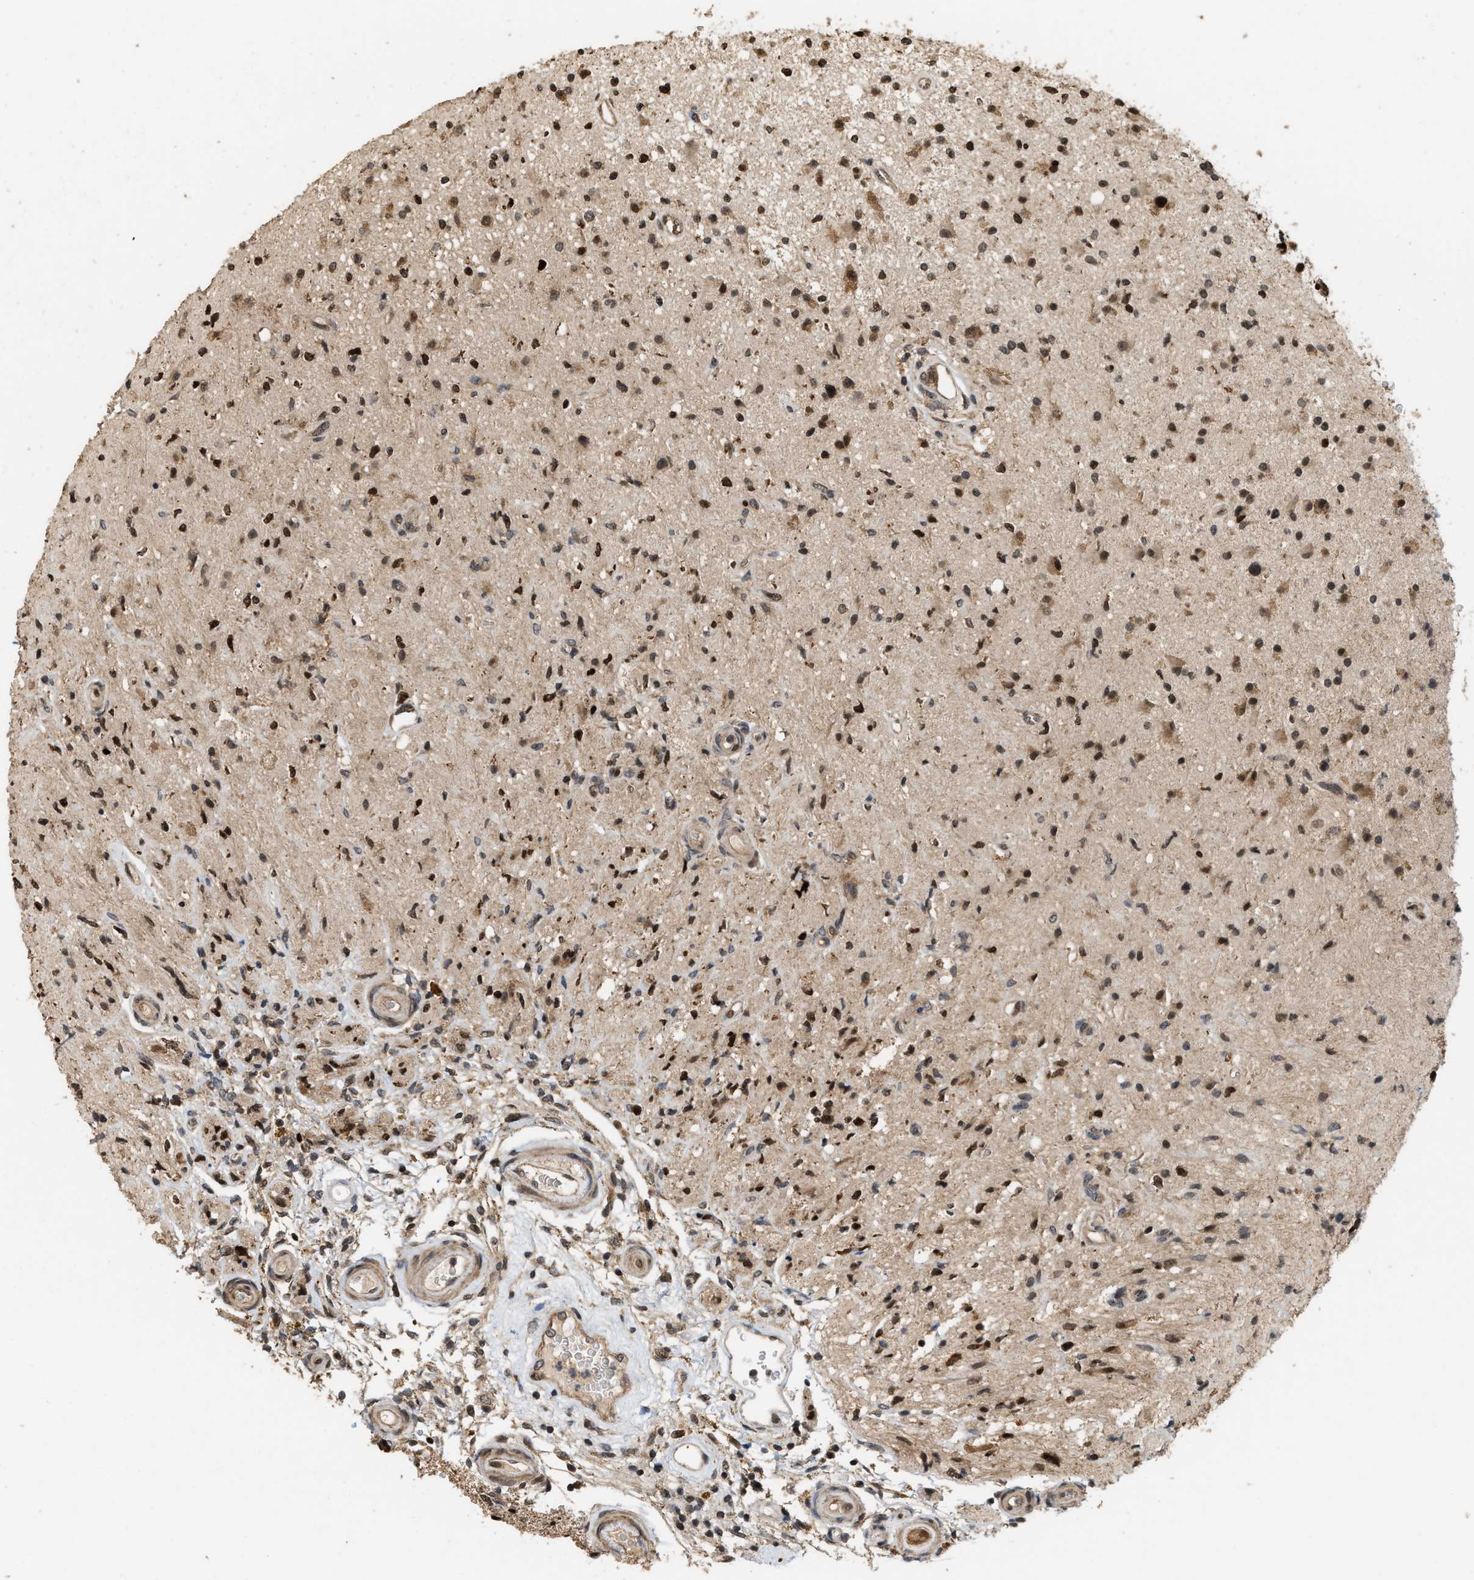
{"staining": {"intensity": "moderate", "quantity": ">75%", "location": "cytoplasmic/membranous,nuclear"}, "tissue": "glioma", "cell_type": "Tumor cells", "image_type": "cancer", "snomed": [{"axis": "morphology", "description": "Glioma, malignant, High grade"}, {"axis": "topography", "description": "Brain"}], "caption": "A photomicrograph of malignant high-grade glioma stained for a protein demonstrates moderate cytoplasmic/membranous and nuclear brown staining in tumor cells.", "gene": "ELP2", "patient": {"sex": "male", "age": 33}}